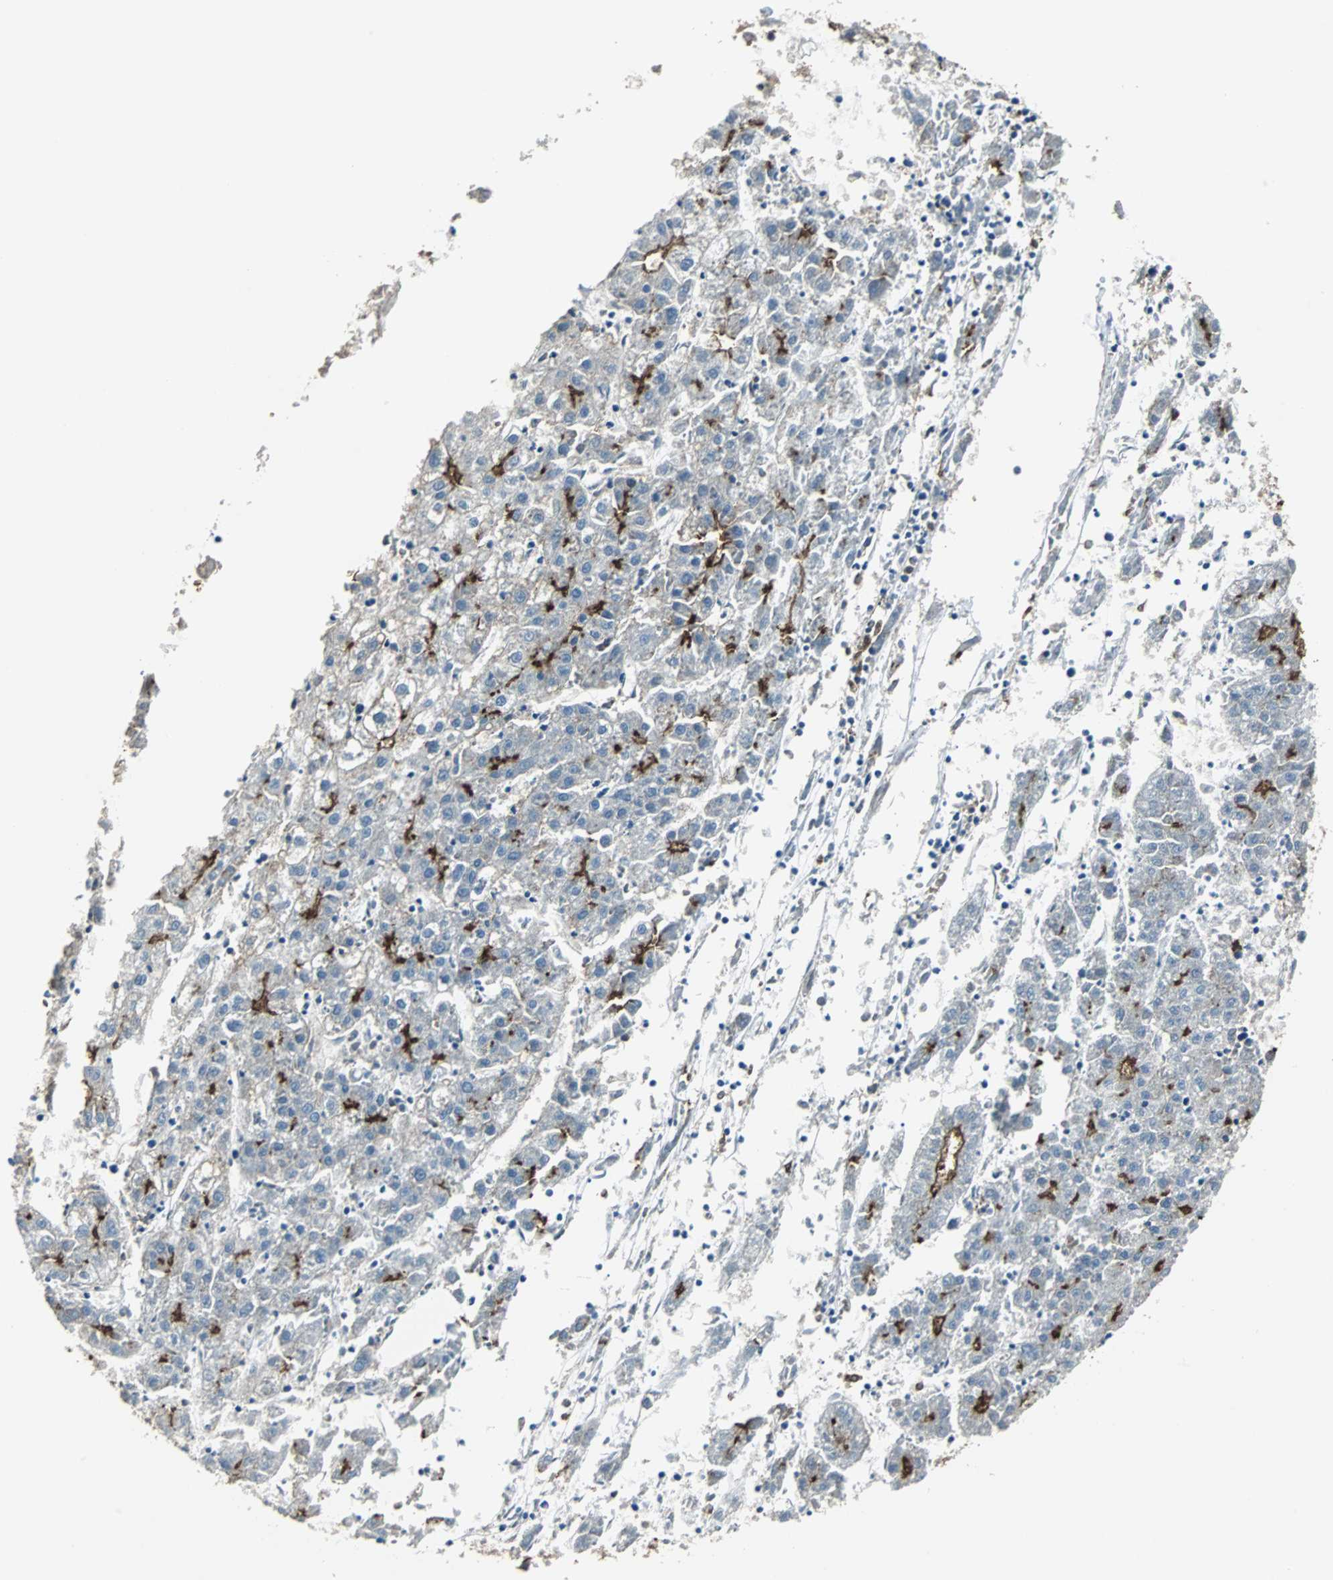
{"staining": {"intensity": "strong", "quantity": "<25%", "location": "cytoplasmic/membranous"}, "tissue": "liver cancer", "cell_type": "Tumor cells", "image_type": "cancer", "snomed": [{"axis": "morphology", "description": "Carcinoma, Hepatocellular, NOS"}, {"axis": "topography", "description": "Liver"}], "caption": "Protein expression analysis of human hepatocellular carcinoma (liver) reveals strong cytoplasmic/membranous staining in approximately <25% of tumor cells.", "gene": "MKX", "patient": {"sex": "male", "age": 72}}